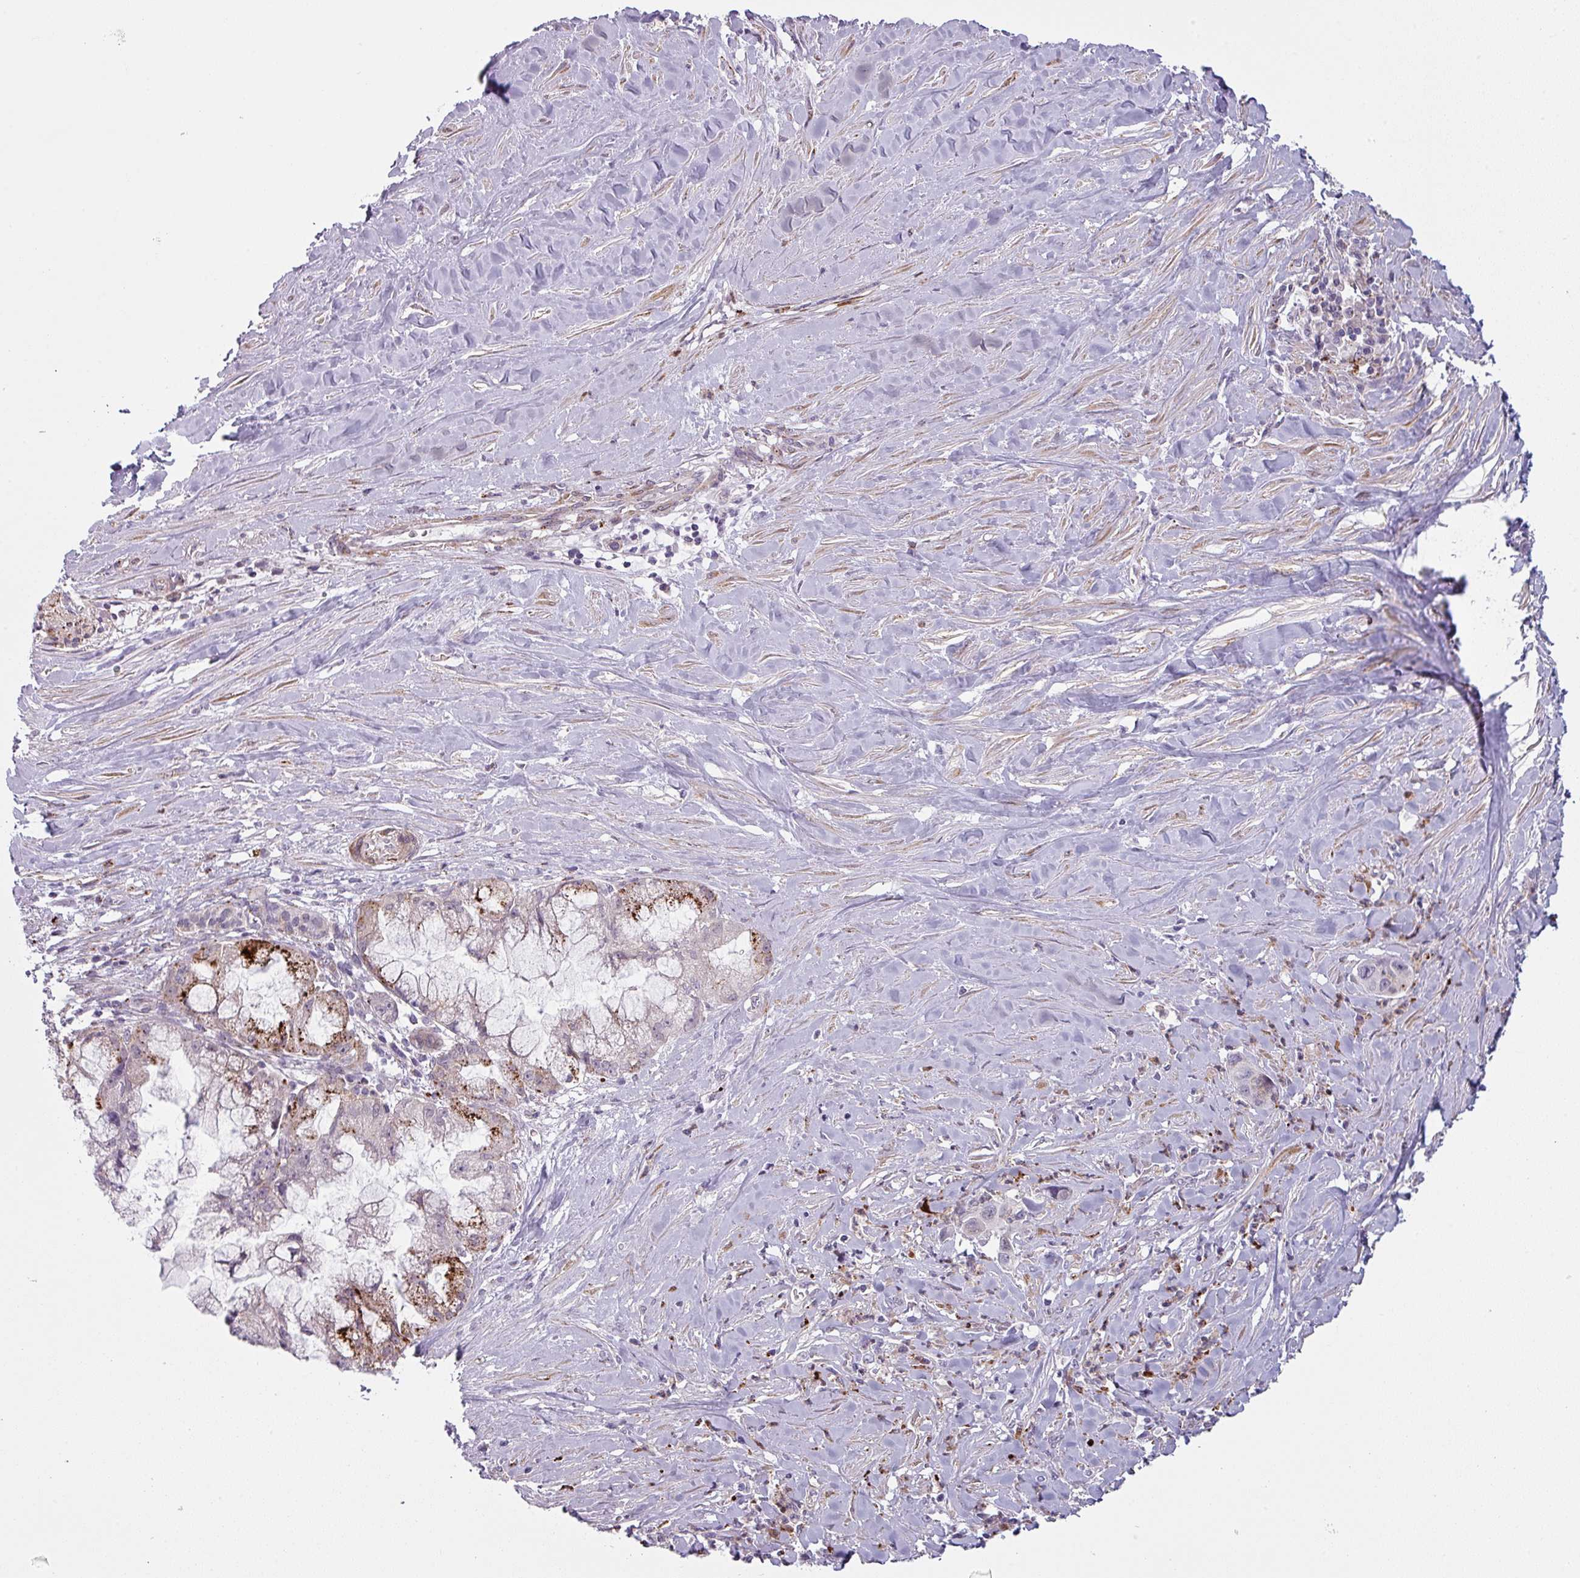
{"staining": {"intensity": "moderate", "quantity": "25%-75%", "location": "cytoplasmic/membranous"}, "tissue": "pancreatic cancer", "cell_type": "Tumor cells", "image_type": "cancer", "snomed": [{"axis": "morphology", "description": "Adenocarcinoma, NOS"}, {"axis": "topography", "description": "Pancreas"}], "caption": "This is an image of immunohistochemistry (IHC) staining of pancreatic cancer (adenocarcinoma), which shows moderate expression in the cytoplasmic/membranous of tumor cells.", "gene": "MAP7D2", "patient": {"sex": "male", "age": 73}}